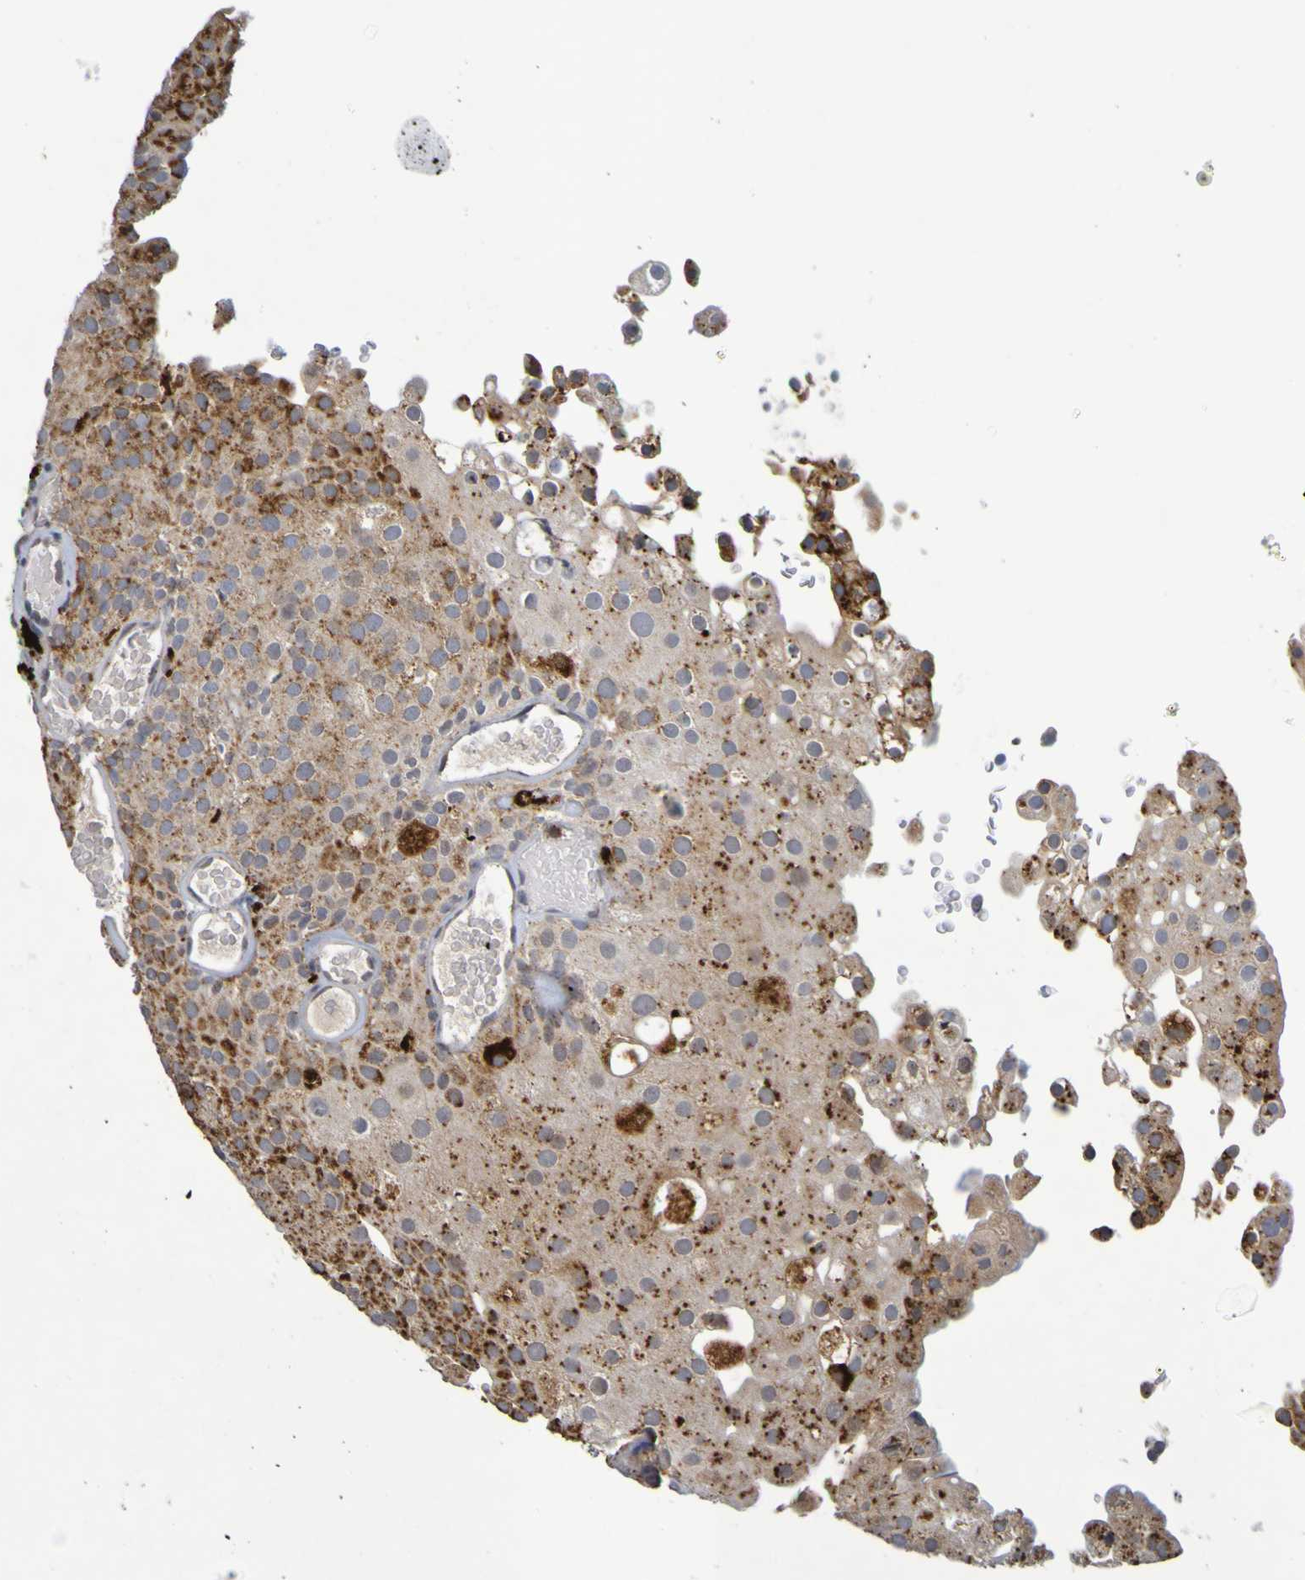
{"staining": {"intensity": "moderate", "quantity": ">75%", "location": "cytoplasmic/membranous"}, "tissue": "urothelial cancer", "cell_type": "Tumor cells", "image_type": "cancer", "snomed": [{"axis": "morphology", "description": "Urothelial carcinoma, Low grade"}, {"axis": "topography", "description": "Urinary bladder"}], "caption": "Human urothelial cancer stained with a brown dye shows moderate cytoplasmic/membranous positive expression in approximately >75% of tumor cells.", "gene": "TPH1", "patient": {"sex": "male", "age": 78}}